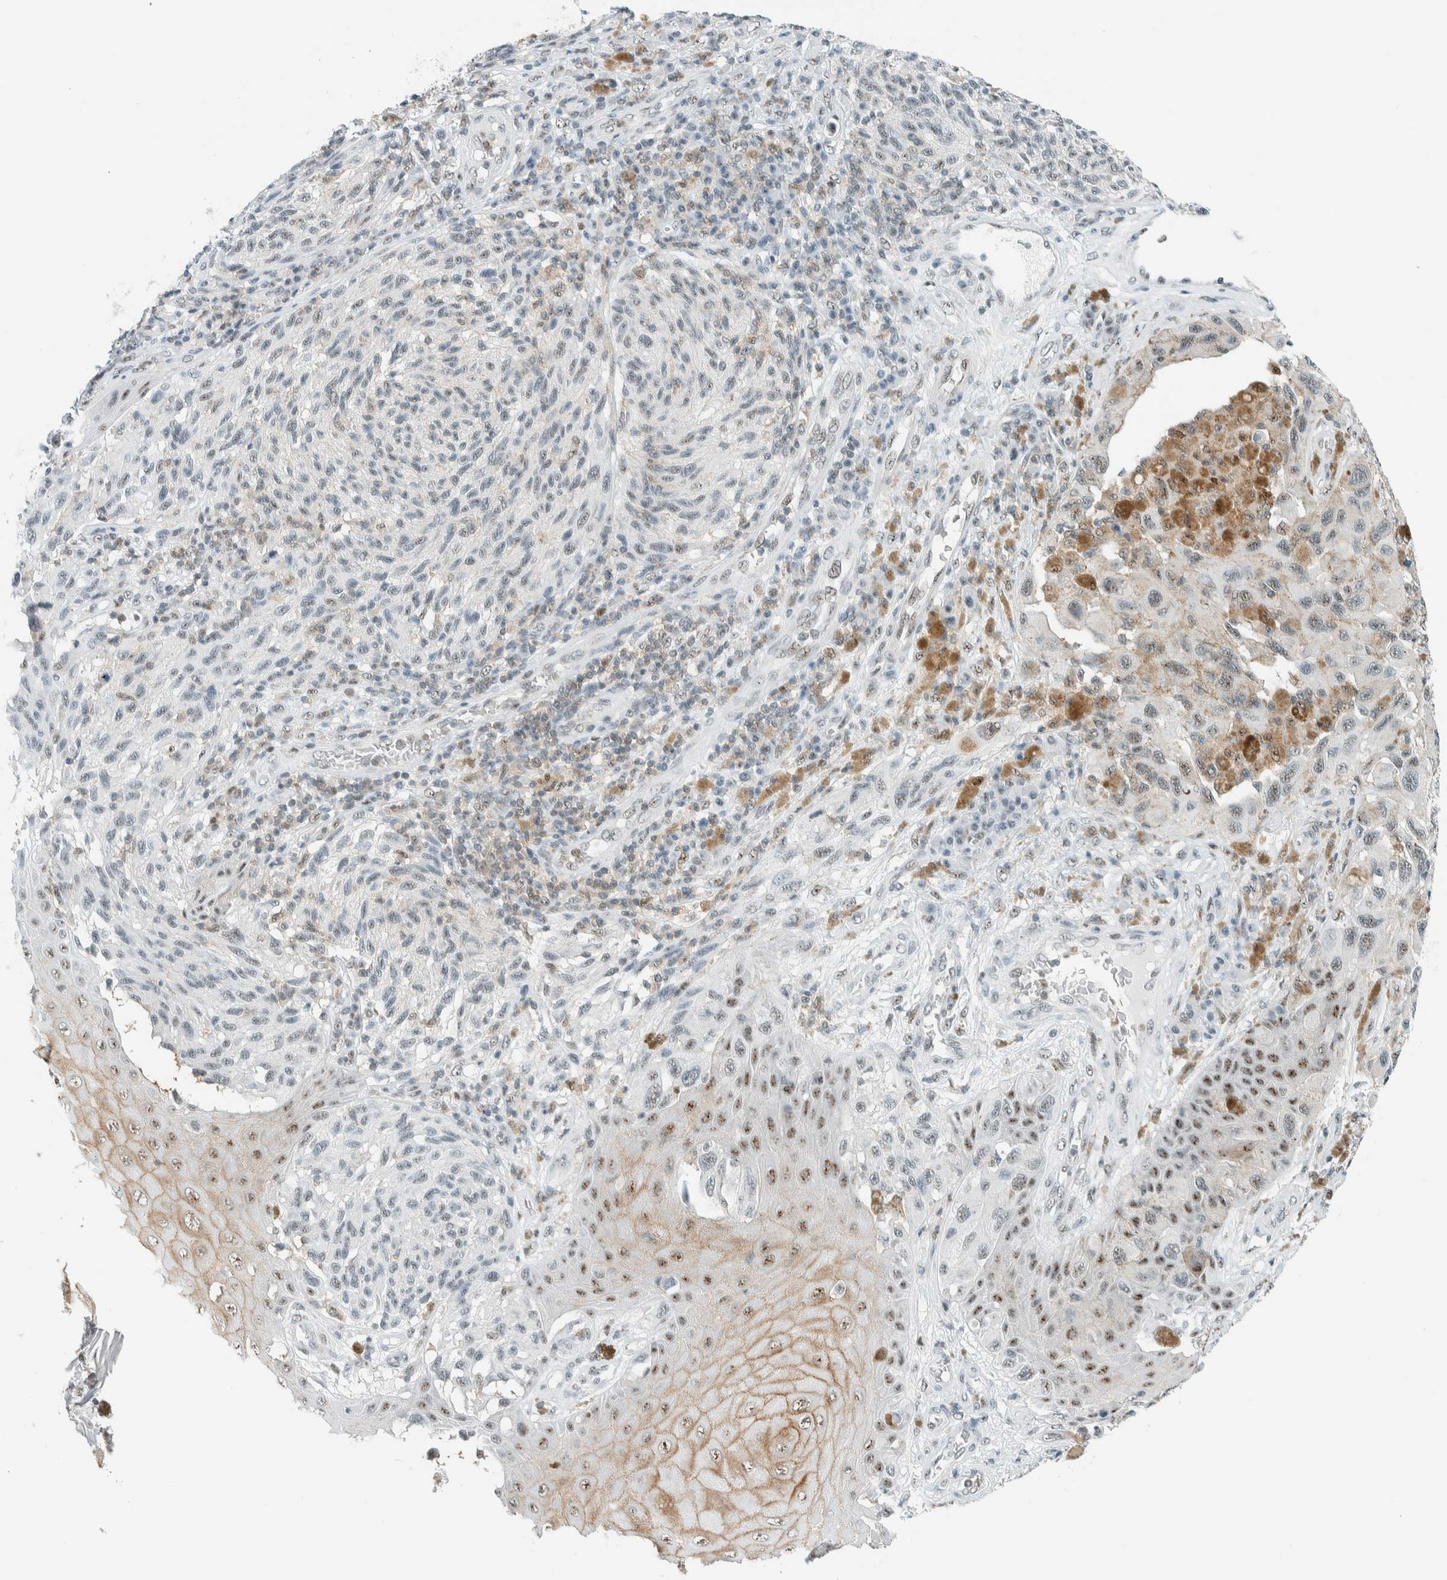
{"staining": {"intensity": "weak", "quantity": "<25%", "location": "nuclear"}, "tissue": "melanoma", "cell_type": "Tumor cells", "image_type": "cancer", "snomed": [{"axis": "morphology", "description": "Malignant melanoma, NOS"}, {"axis": "topography", "description": "Skin"}], "caption": "An immunohistochemistry image of melanoma is shown. There is no staining in tumor cells of melanoma.", "gene": "CYSRT1", "patient": {"sex": "female", "age": 73}}